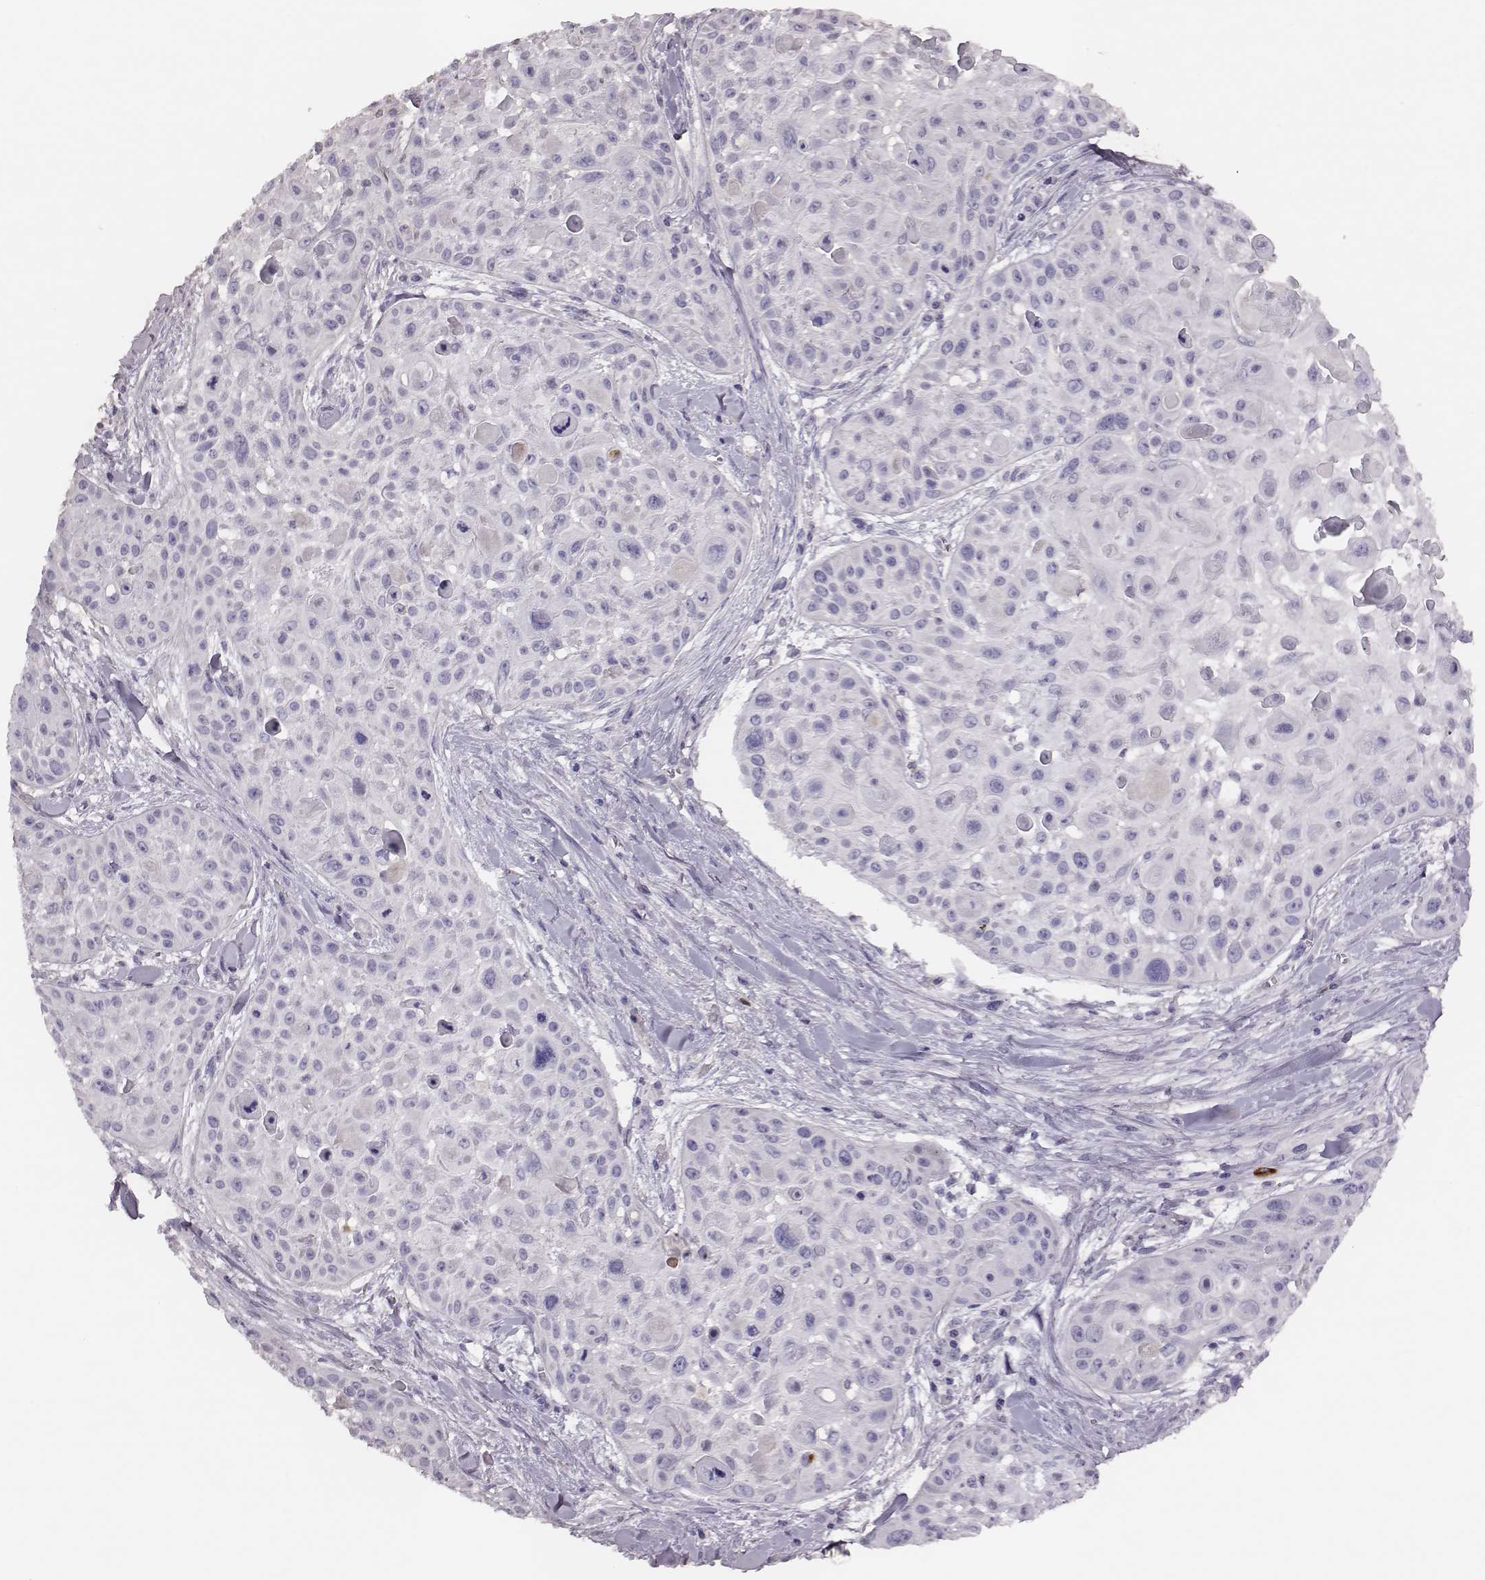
{"staining": {"intensity": "negative", "quantity": "none", "location": "none"}, "tissue": "skin cancer", "cell_type": "Tumor cells", "image_type": "cancer", "snomed": [{"axis": "morphology", "description": "Squamous cell carcinoma, NOS"}, {"axis": "topography", "description": "Skin"}, {"axis": "topography", "description": "Anal"}], "caption": "Tumor cells are negative for protein expression in human squamous cell carcinoma (skin).", "gene": "P2RY10", "patient": {"sex": "female", "age": 75}}